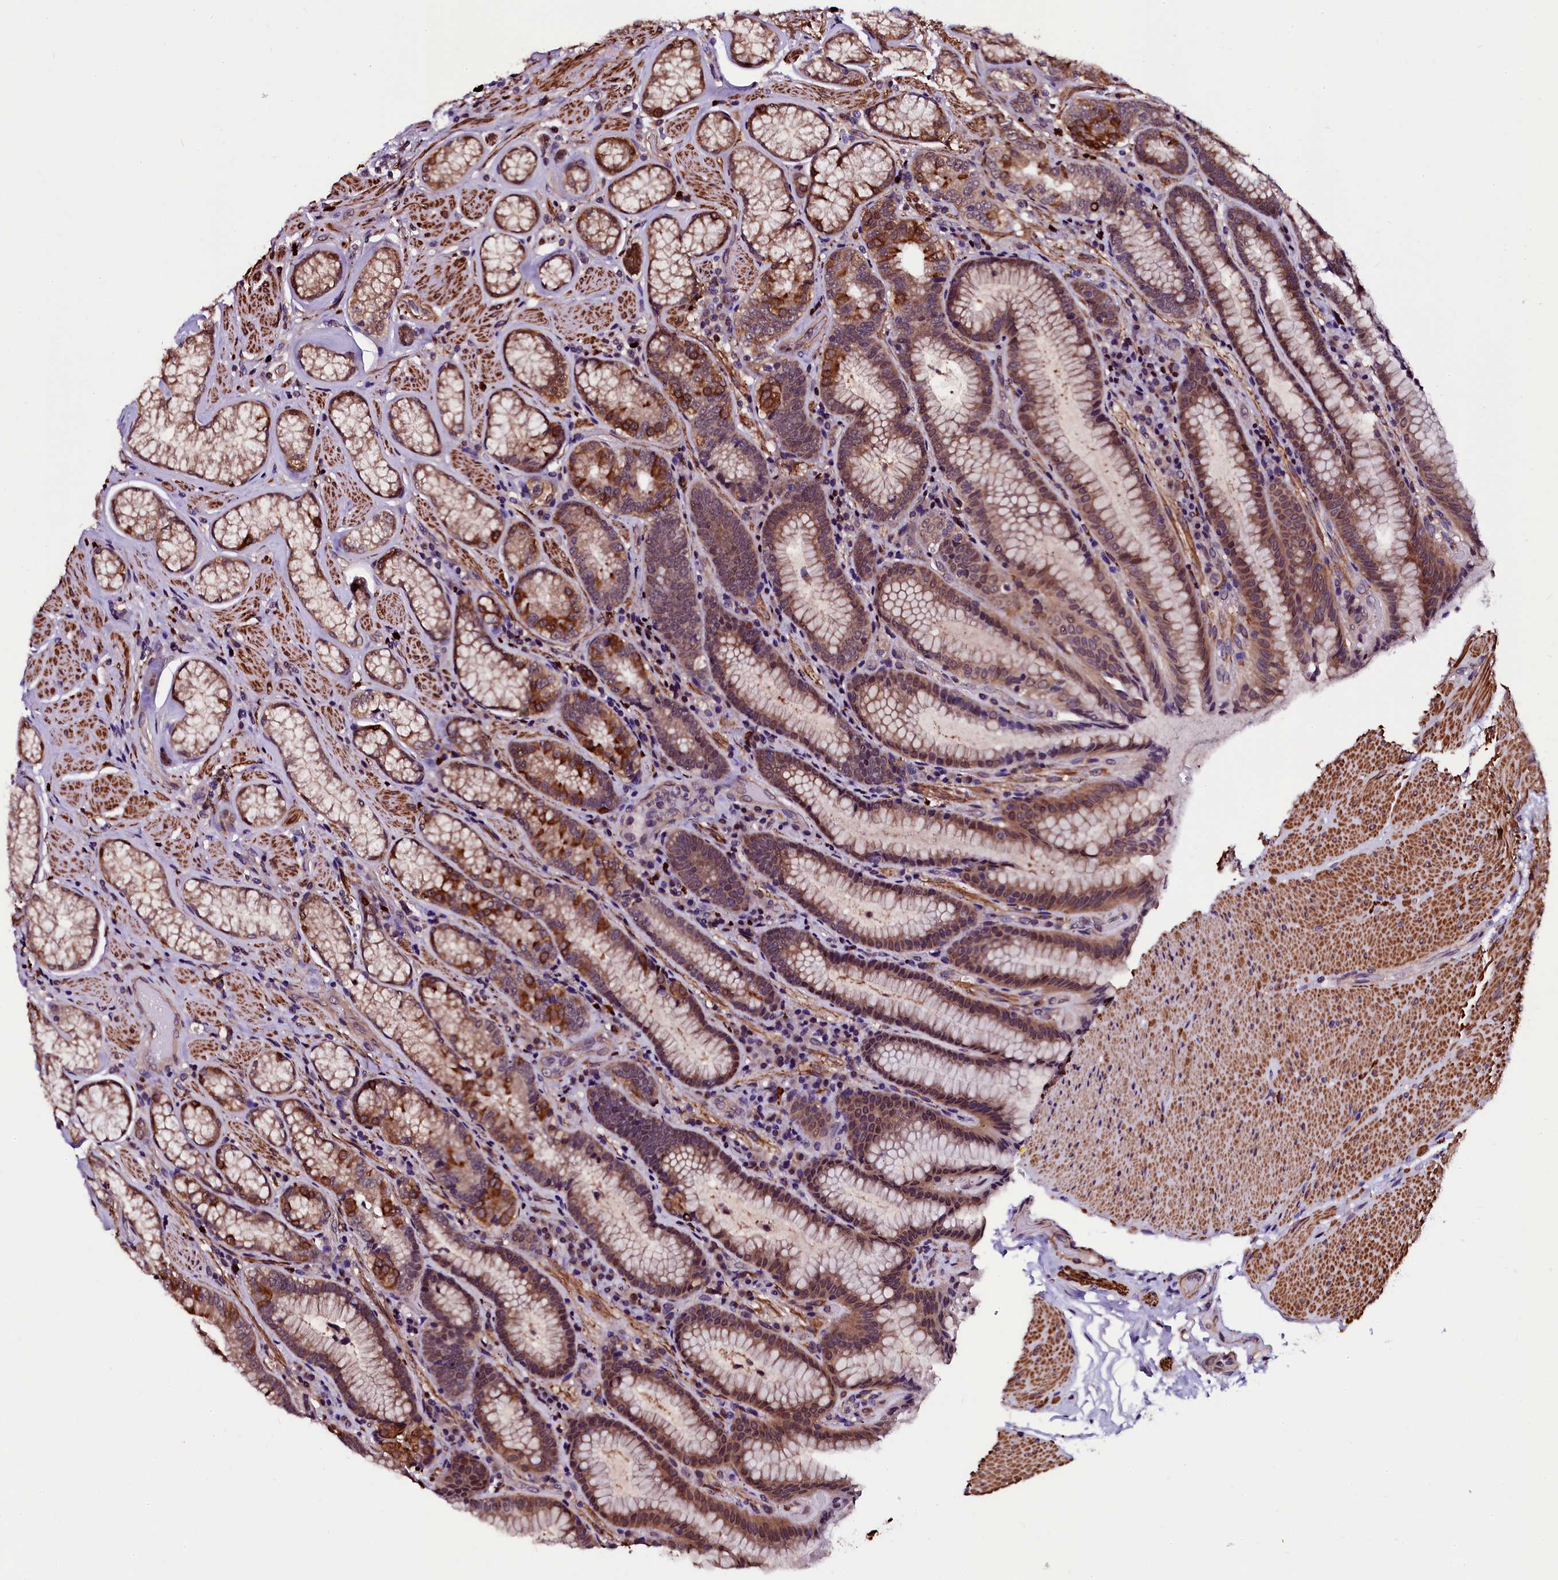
{"staining": {"intensity": "moderate", "quantity": ">75%", "location": "cytoplasmic/membranous,nuclear"}, "tissue": "stomach", "cell_type": "Glandular cells", "image_type": "normal", "snomed": [{"axis": "morphology", "description": "Normal tissue, NOS"}, {"axis": "topography", "description": "Stomach, upper"}, {"axis": "topography", "description": "Stomach, lower"}], "caption": "The photomicrograph exhibits immunohistochemical staining of normal stomach. There is moderate cytoplasmic/membranous,nuclear expression is identified in about >75% of glandular cells. The protein is stained brown, and the nuclei are stained in blue (DAB IHC with brightfield microscopy, high magnification).", "gene": "N4BP1", "patient": {"sex": "female", "age": 76}}